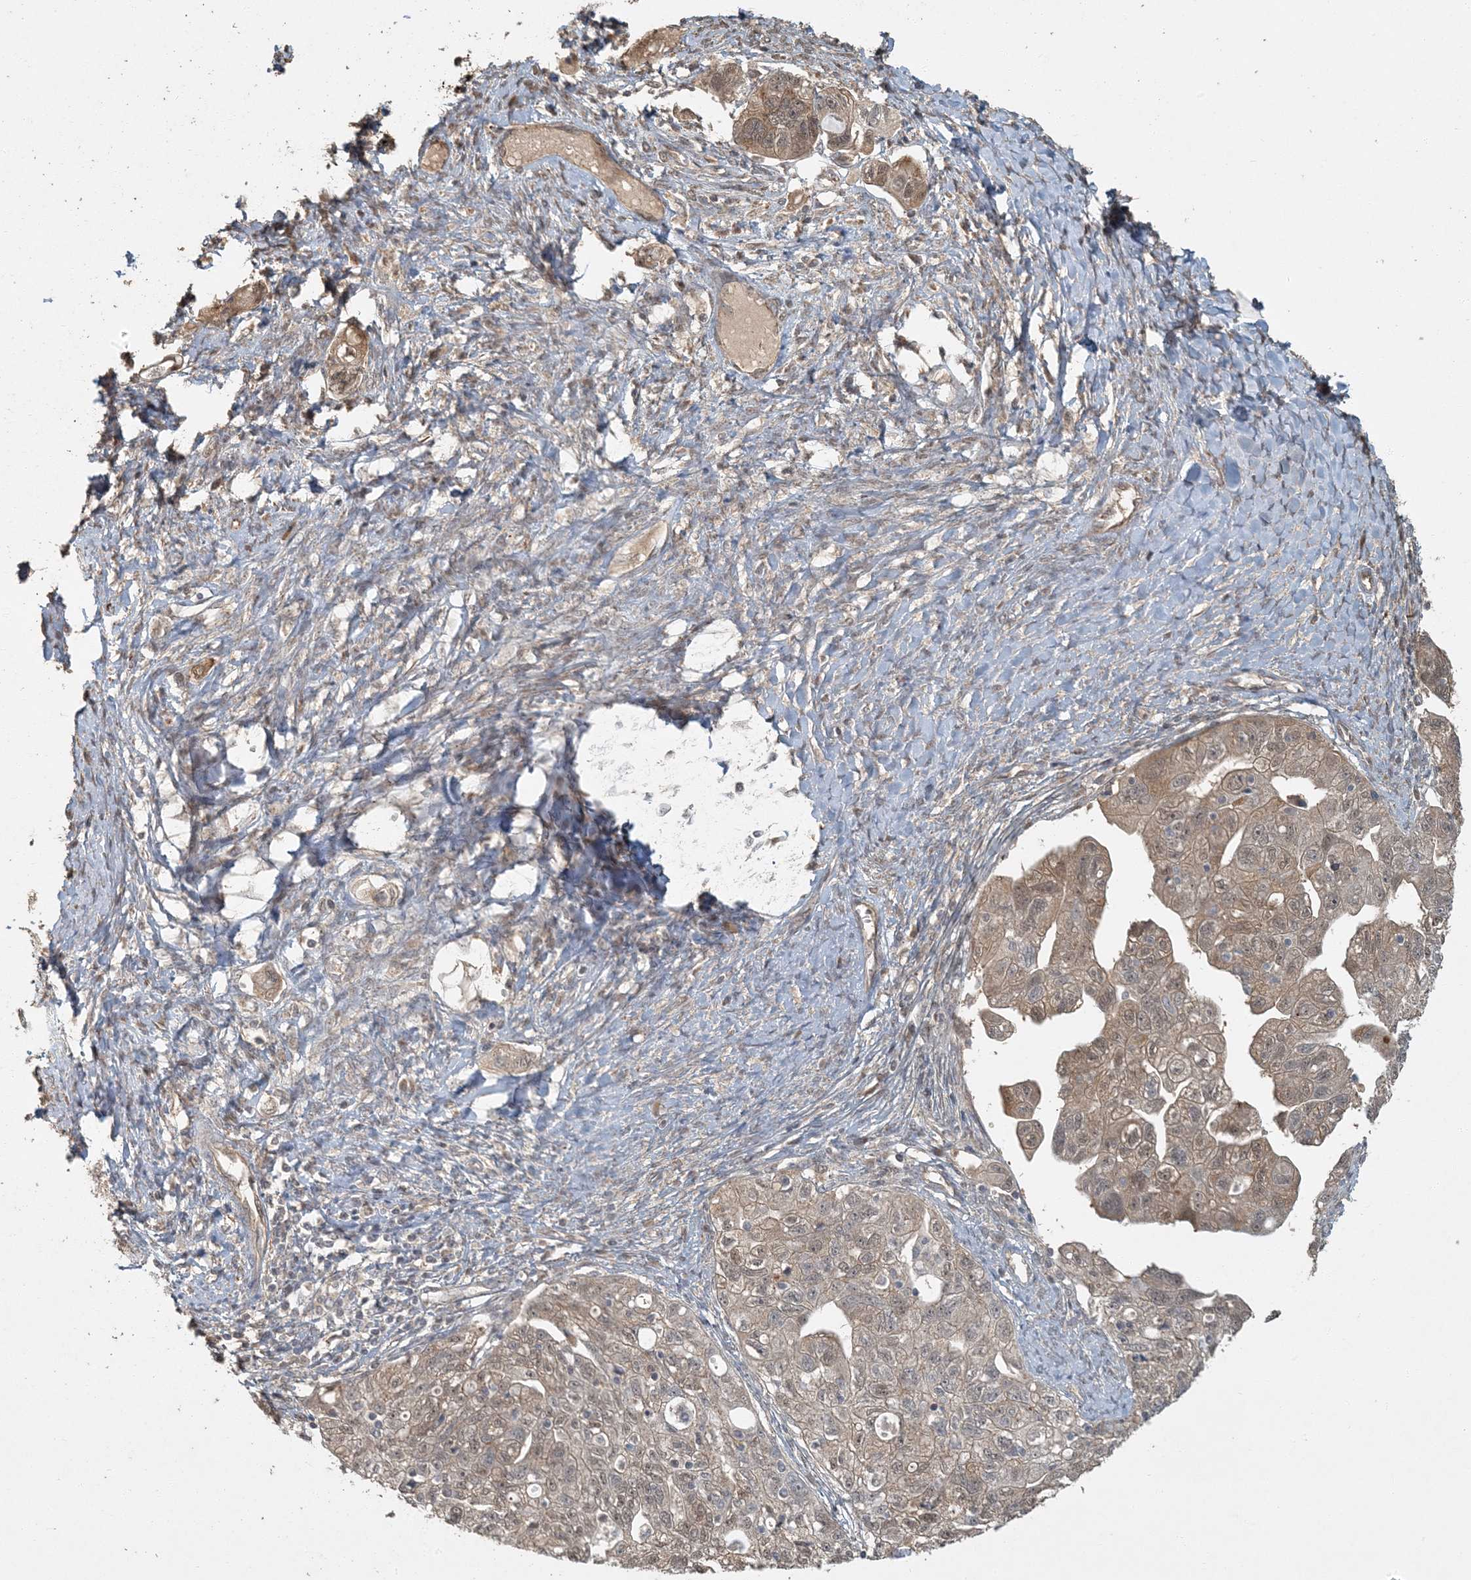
{"staining": {"intensity": "weak", "quantity": ">75%", "location": "cytoplasmic/membranous"}, "tissue": "ovarian cancer", "cell_type": "Tumor cells", "image_type": "cancer", "snomed": [{"axis": "morphology", "description": "Carcinoma, NOS"}, {"axis": "morphology", "description": "Cystadenocarcinoma, serous, NOS"}, {"axis": "topography", "description": "Ovary"}], "caption": "Protein expression analysis of human ovarian carcinoma reveals weak cytoplasmic/membranous staining in about >75% of tumor cells.", "gene": "AK9", "patient": {"sex": "female", "age": 69}}